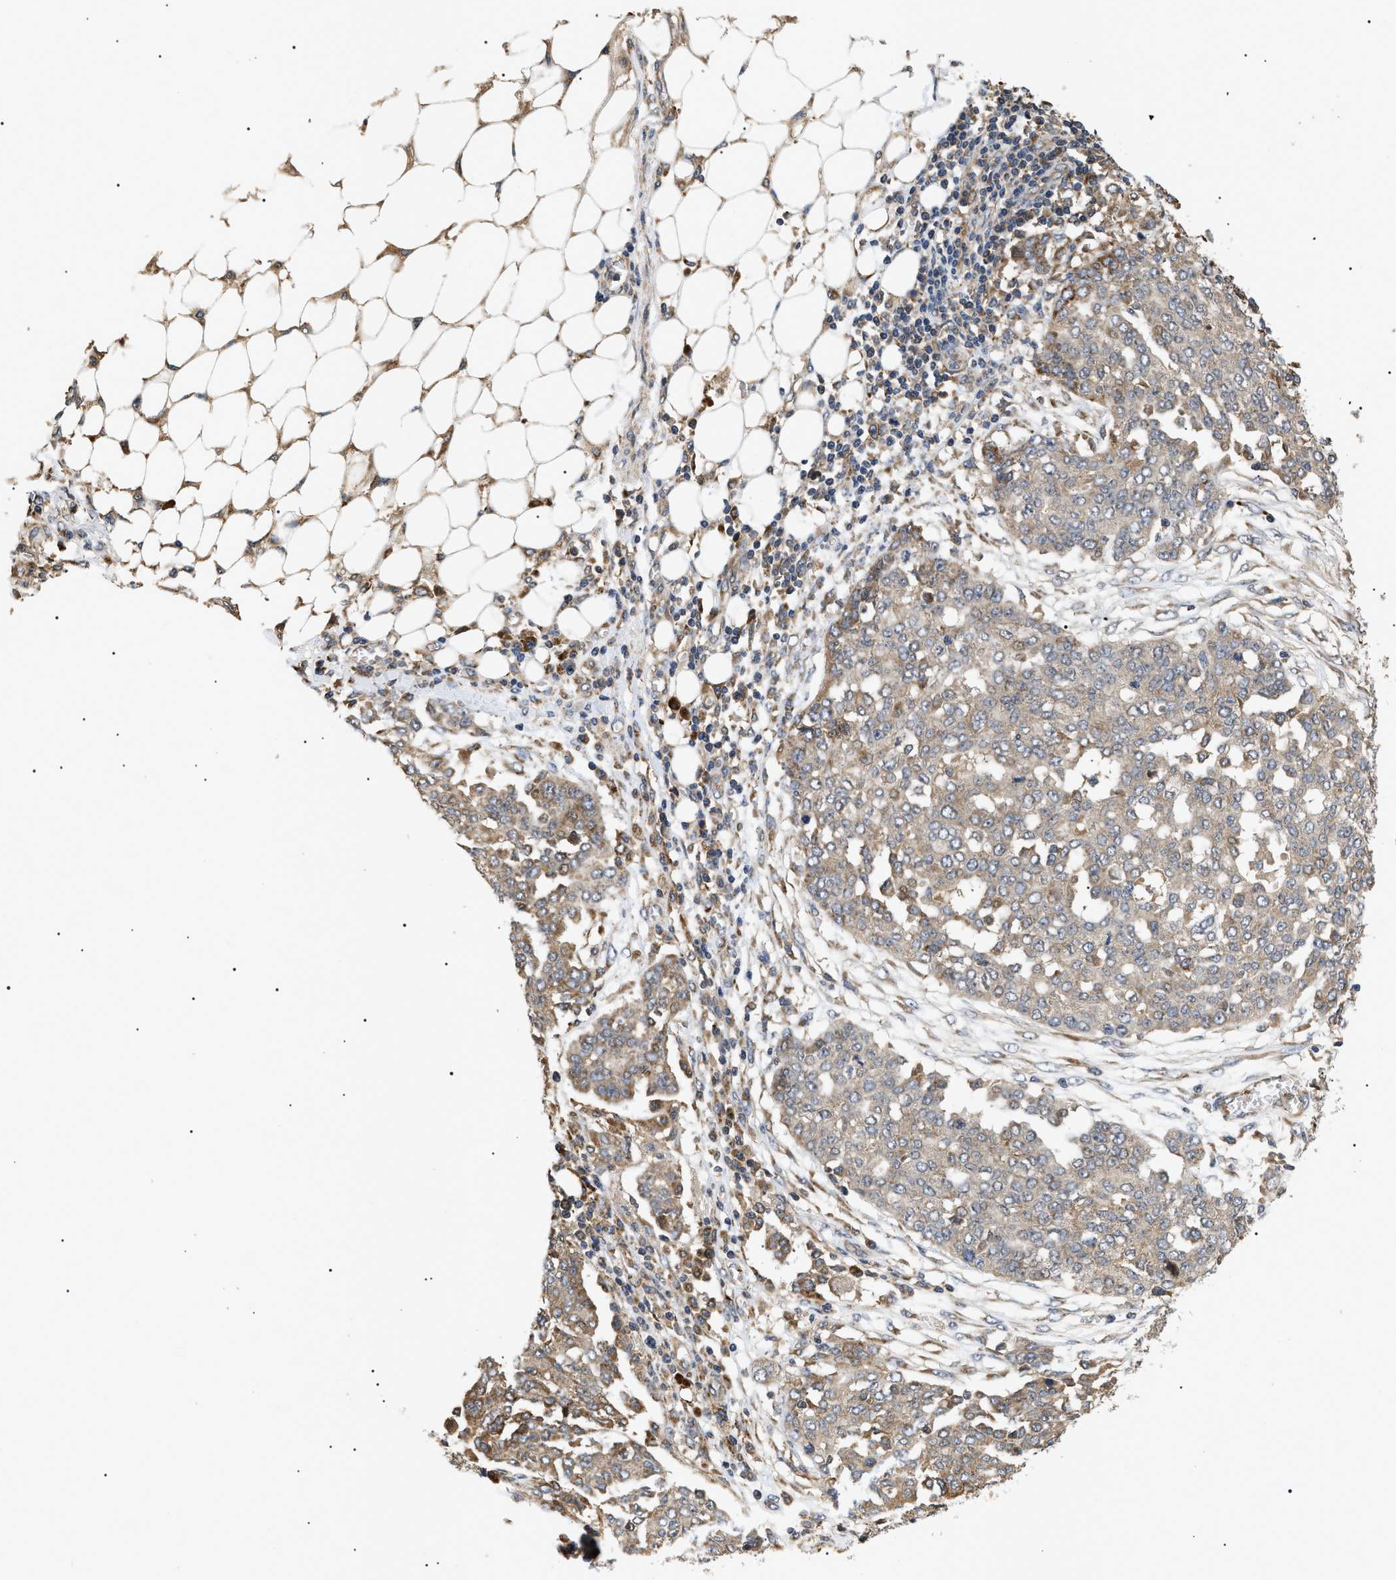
{"staining": {"intensity": "weak", "quantity": ">75%", "location": "cytoplasmic/membranous"}, "tissue": "ovarian cancer", "cell_type": "Tumor cells", "image_type": "cancer", "snomed": [{"axis": "morphology", "description": "Cystadenocarcinoma, serous, NOS"}, {"axis": "topography", "description": "Soft tissue"}, {"axis": "topography", "description": "Ovary"}], "caption": "Immunohistochemistry of ovarian cancer (serous cystadenocarcinoma) demonstrates low levels of weak cytoplasmic/membranous staining in approximately >75% of tumor cells.", "gene": "ASTL", "patient": {"sex": "female", "age": 57}}